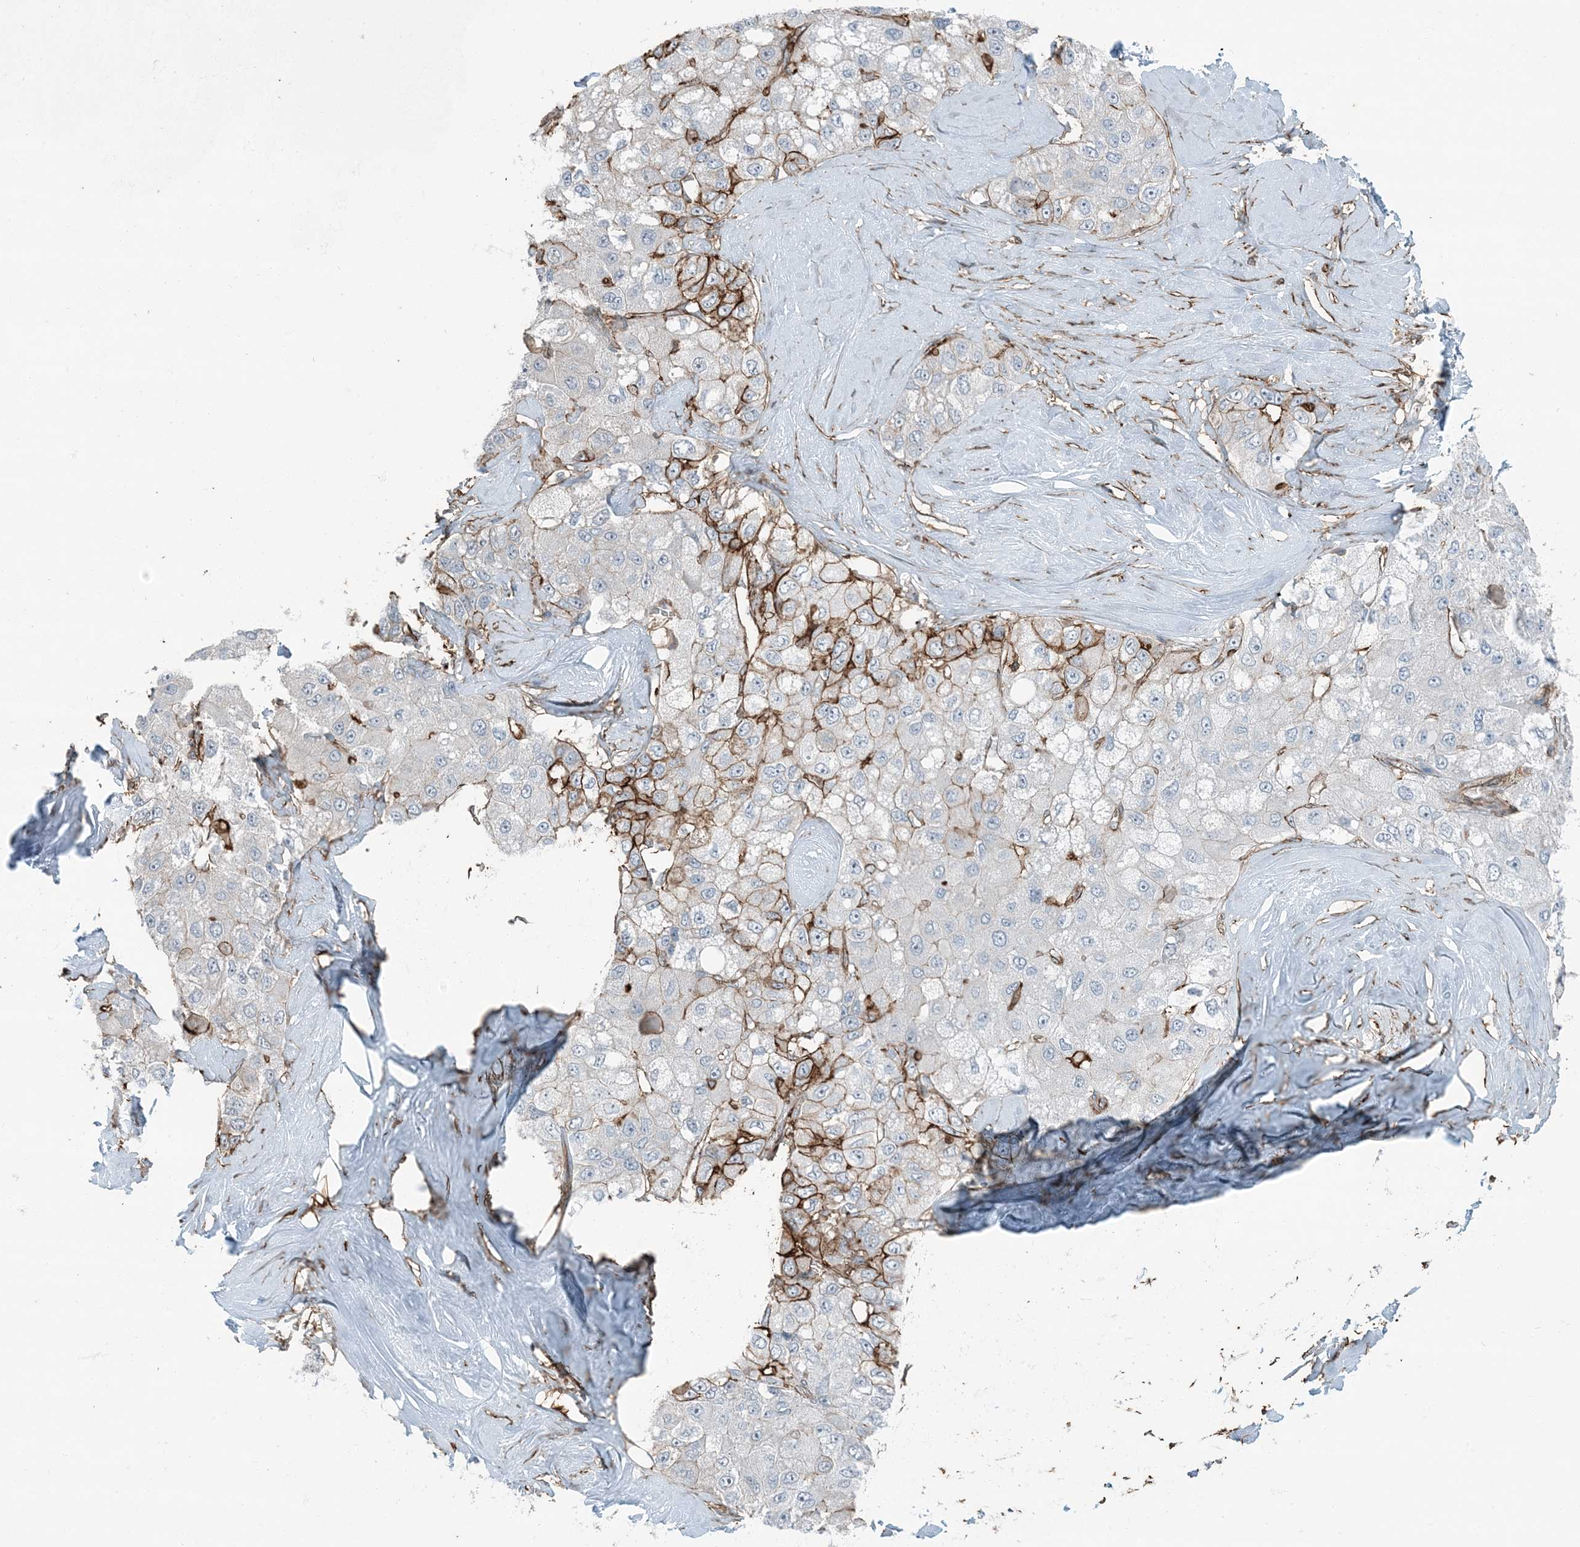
{"staining": {"intensity": "moderate", "quantity": "<25%", "location": "cytoplasmic/membranous"}, "tissue": "liver cancer", "cell_type": "Tumor cells", "image_type": "cancer", "snomed": [{"axis": "morphology", "description": "Carcinoma, Hepatocellular, NOS"}, {"axis": "topography", "description": "Liver"}], "caption": "Immunohistochemical staining of human liver cancer (hepatocellular carcinoma) shows moderate cytoplasmic/membranous protein expression in about <25% of tumor cells. (IHC, brightfield microscopy, high magnification).", "gene": "APOBEC3C", "patient": {"sex": "male", "age": 80}}